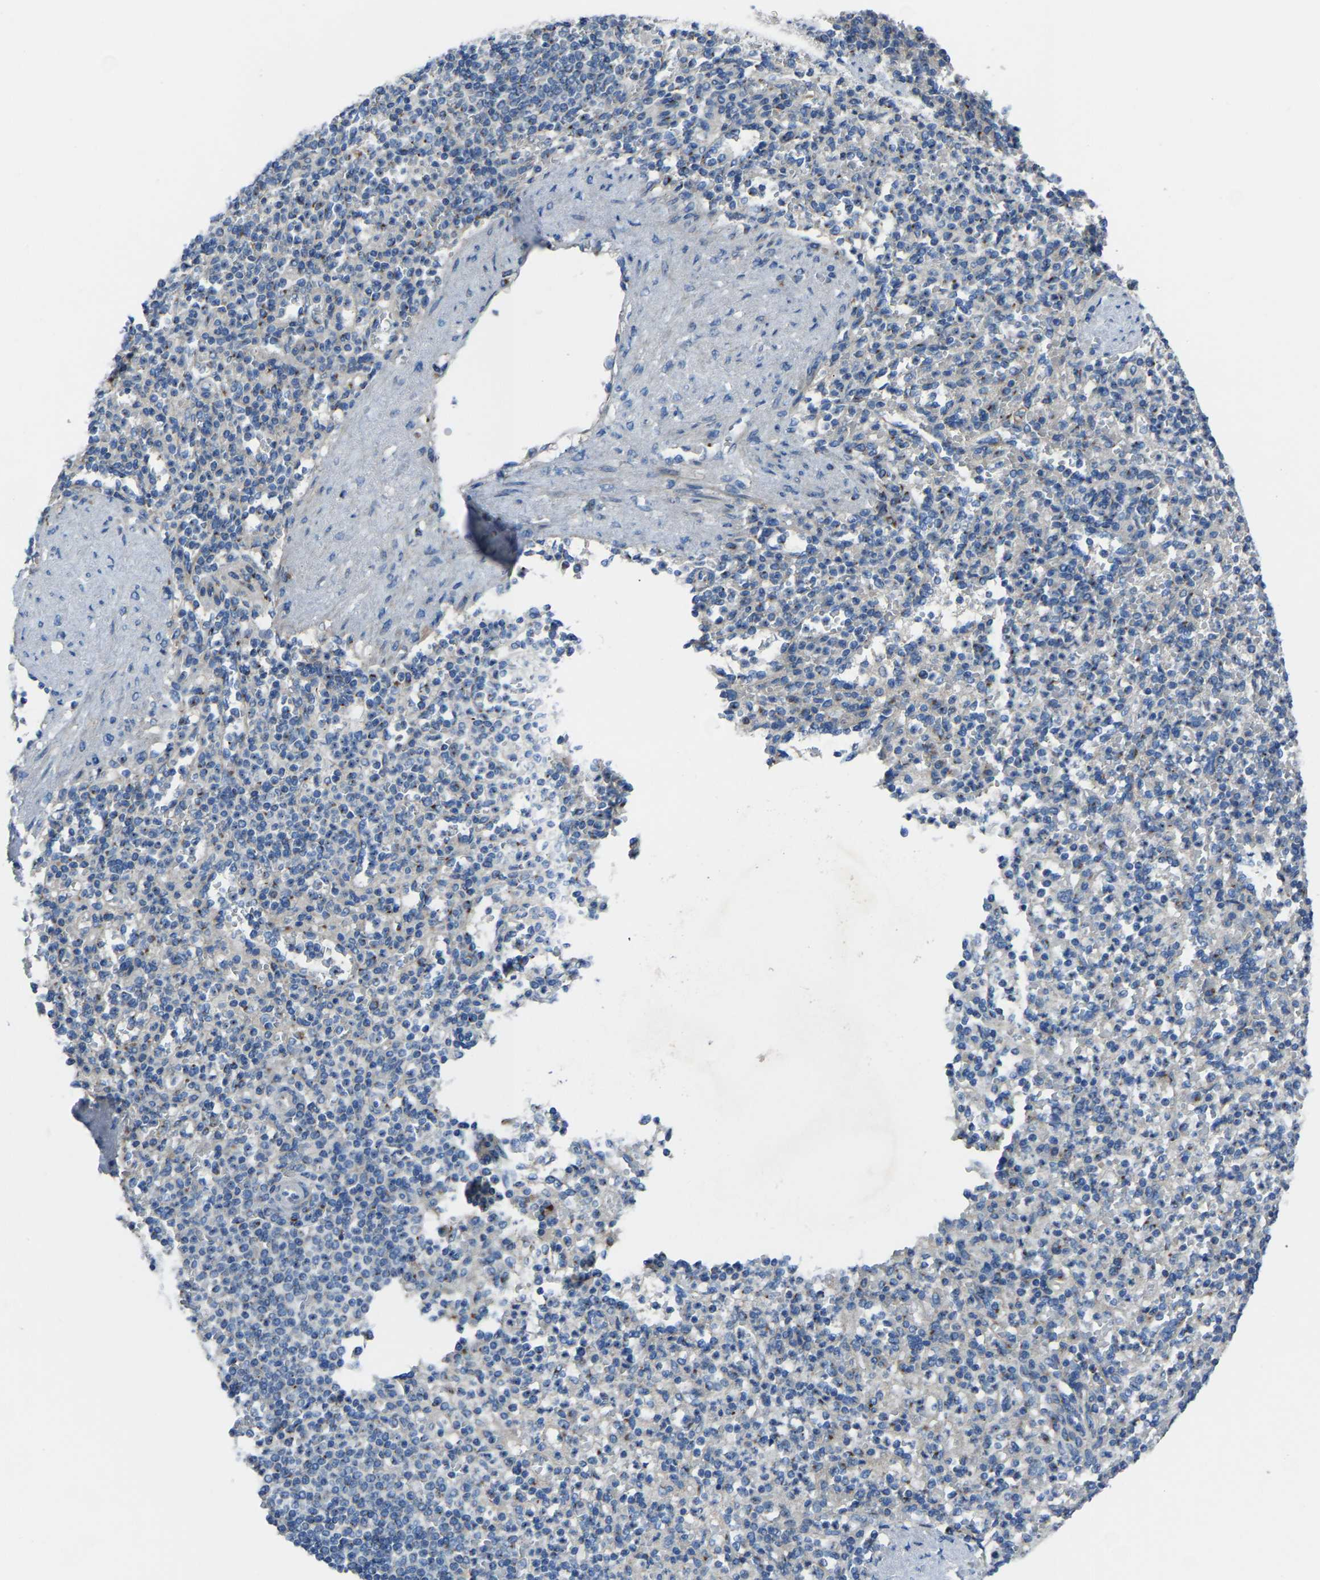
{"staining": {"intensity": "weak", "quantity": "<25%", "location": "cytoplasmic/membranous"}, "tissue": "spleen", "cell_type": "Cells in red pulp", "image_type": "normal", "snomed": [{"axis": "morphology", "description": "Normal tissue, NOS"}, {"axis": "topography", "description": "Spleen"}], "caption": "The photomicrograph exhibits no significant expression in cells in red pulp of spleen.", "gene": "CANT1", "patient": {"sex": "female", "age": 74}}